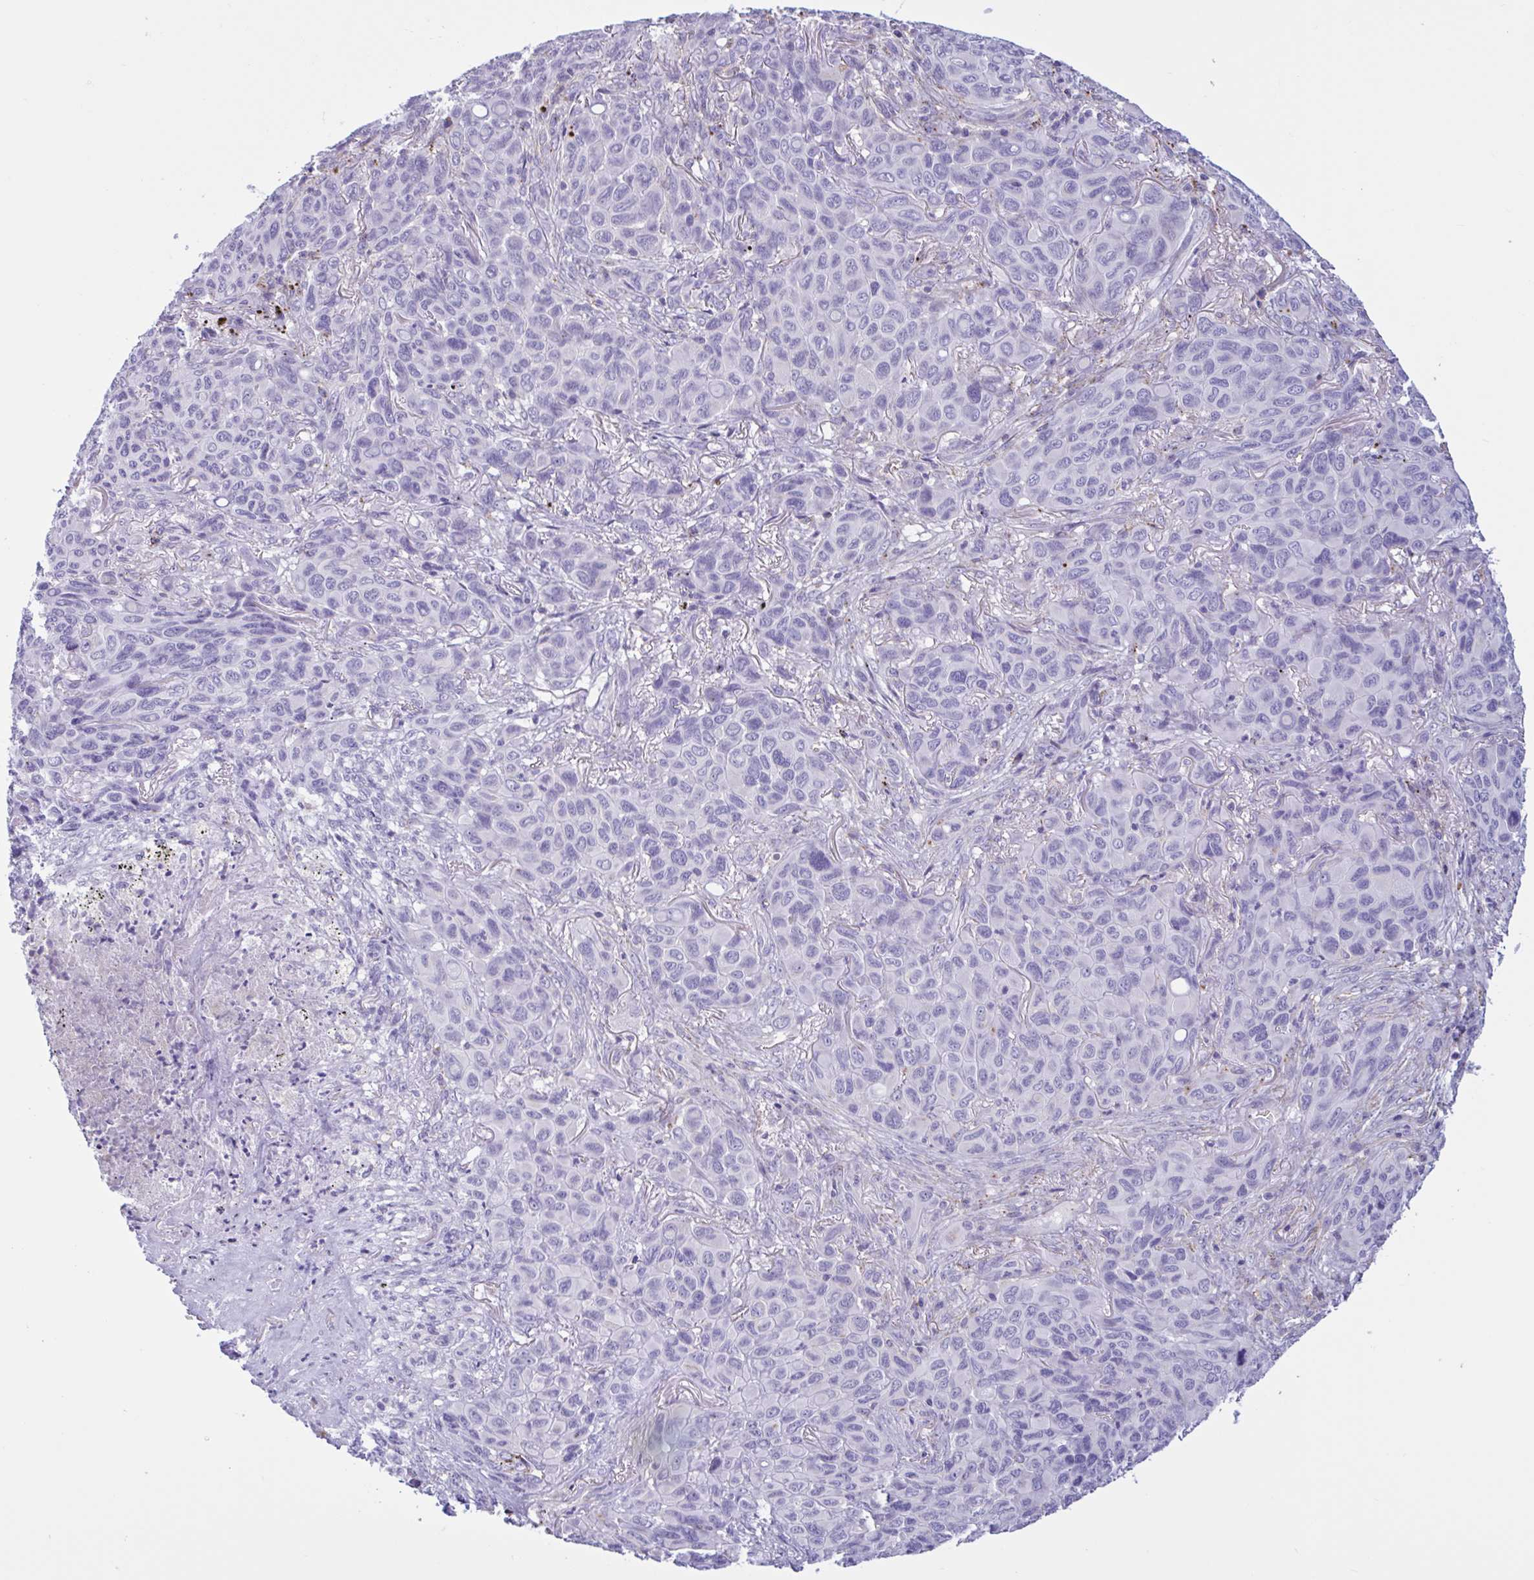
{"staining": {"intensity": "negative", "quantity": "none", "location": "none"}, "tissue": "melanoma", "cell_type": "Tumor cells", "image_type": "cancer", "snomed": [{"axis": "morphology", "description": "Malignant melanoma, Metastatic site"}, {"axis": "topography", "description": "Lung"}], "caption": "High power microscopy micrograph of an immunohistochemistry histopathology image of melanoma, revealing no significant positivity in tumor cells.", "gene": "XCL1", "patient": {"sex": "male", "age": 48}}